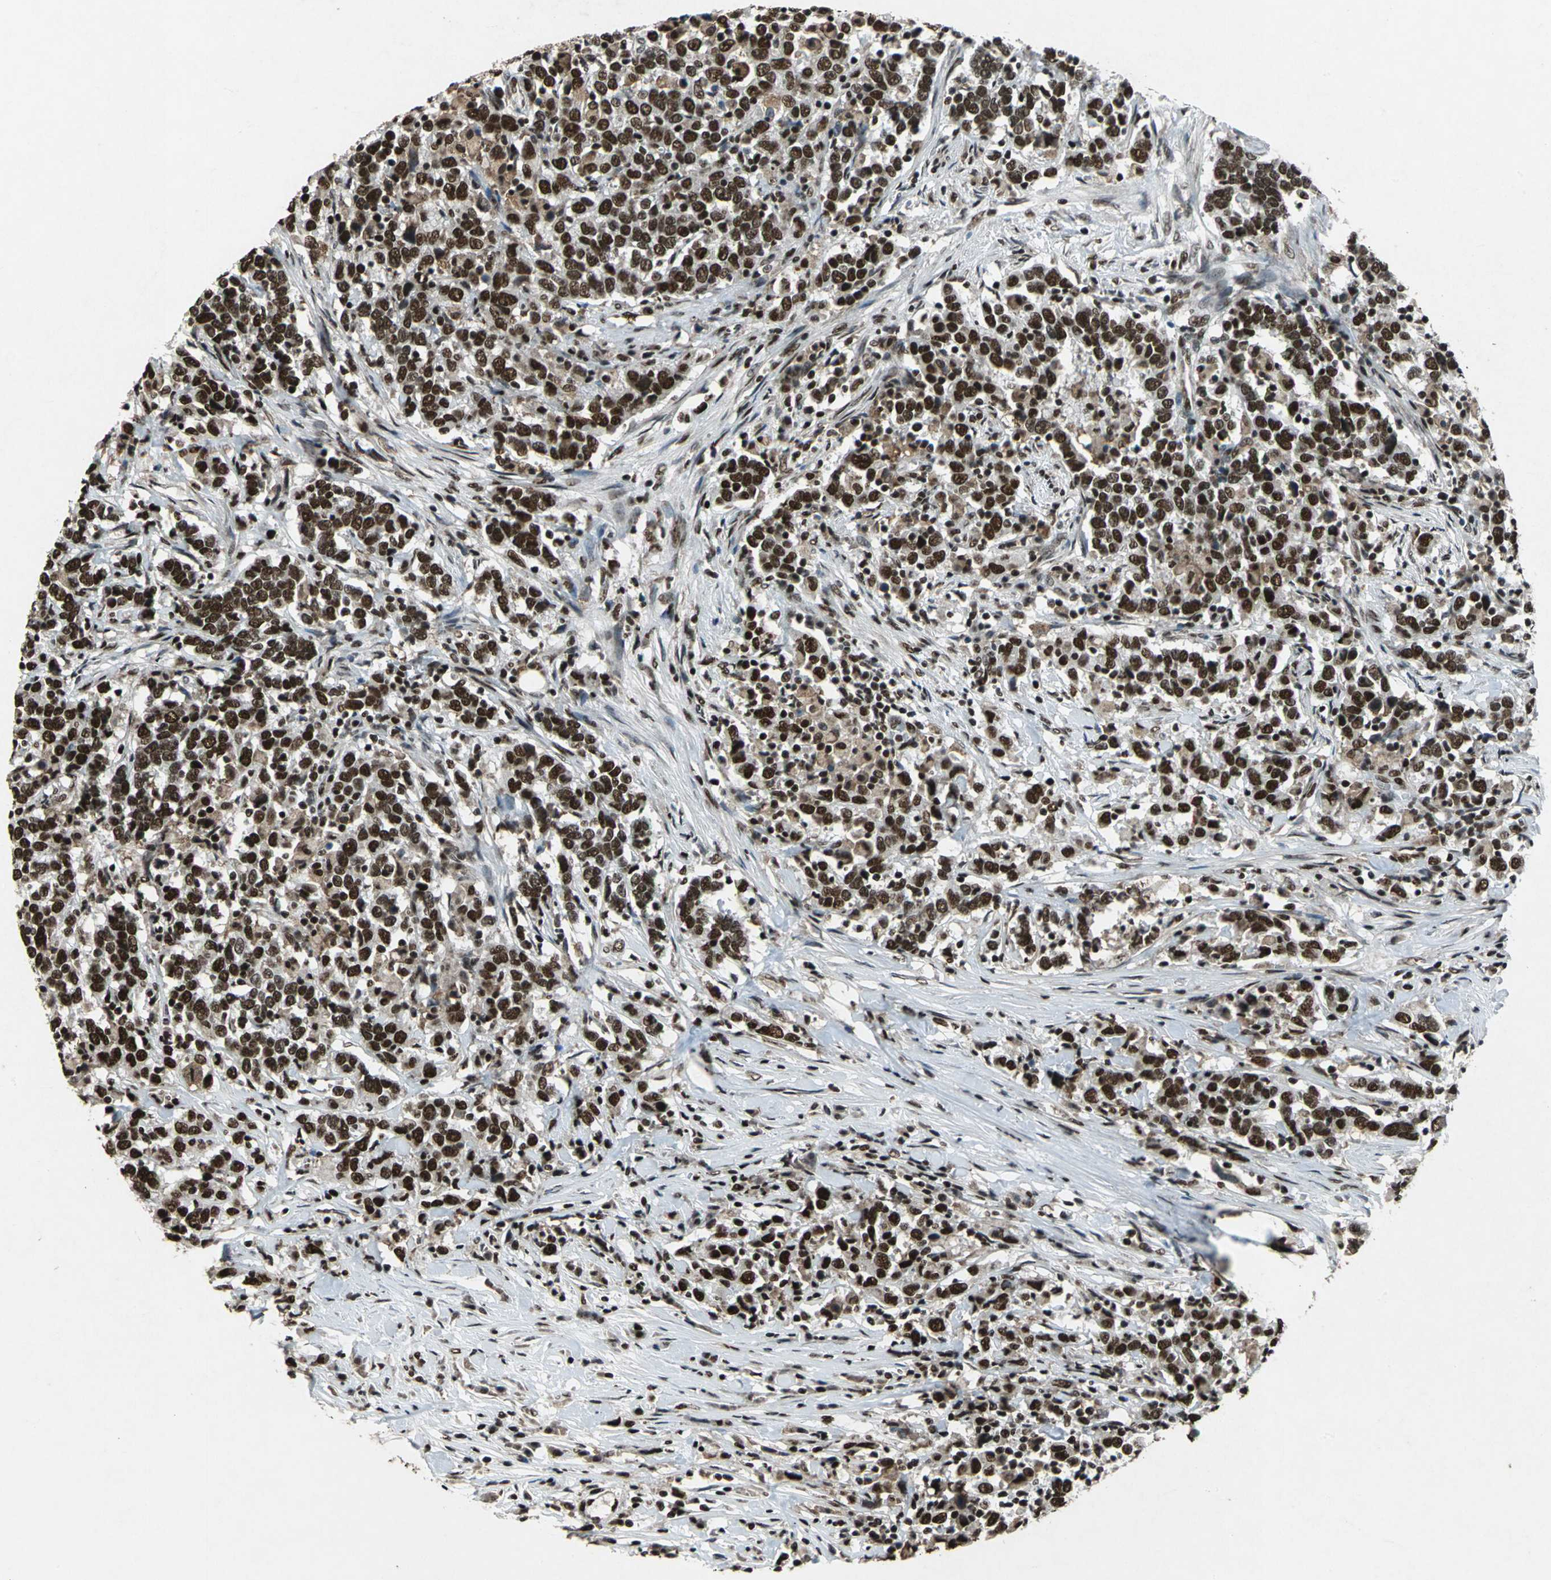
{"staining": {"intensity": "strong", "quantity": ">75%", "location": "nuclear"}, "tissue": "urothelial cancer", "cell_type": "Tumor cells", "image_type": "cancer", "snomed": [{"axis": "morphology", "description": "Urothelial carcinoma, High grade"}, {"axis": "topography", "description": "Urinary bladder"}], "caption": "Protein analysis of urothelial carcinoma (high-grade) tissue shows strong nuclear positivity in approximately >75% of tumor cells.", "gene": "MTA2", "patient": {"sex": "male", "age": 61}}